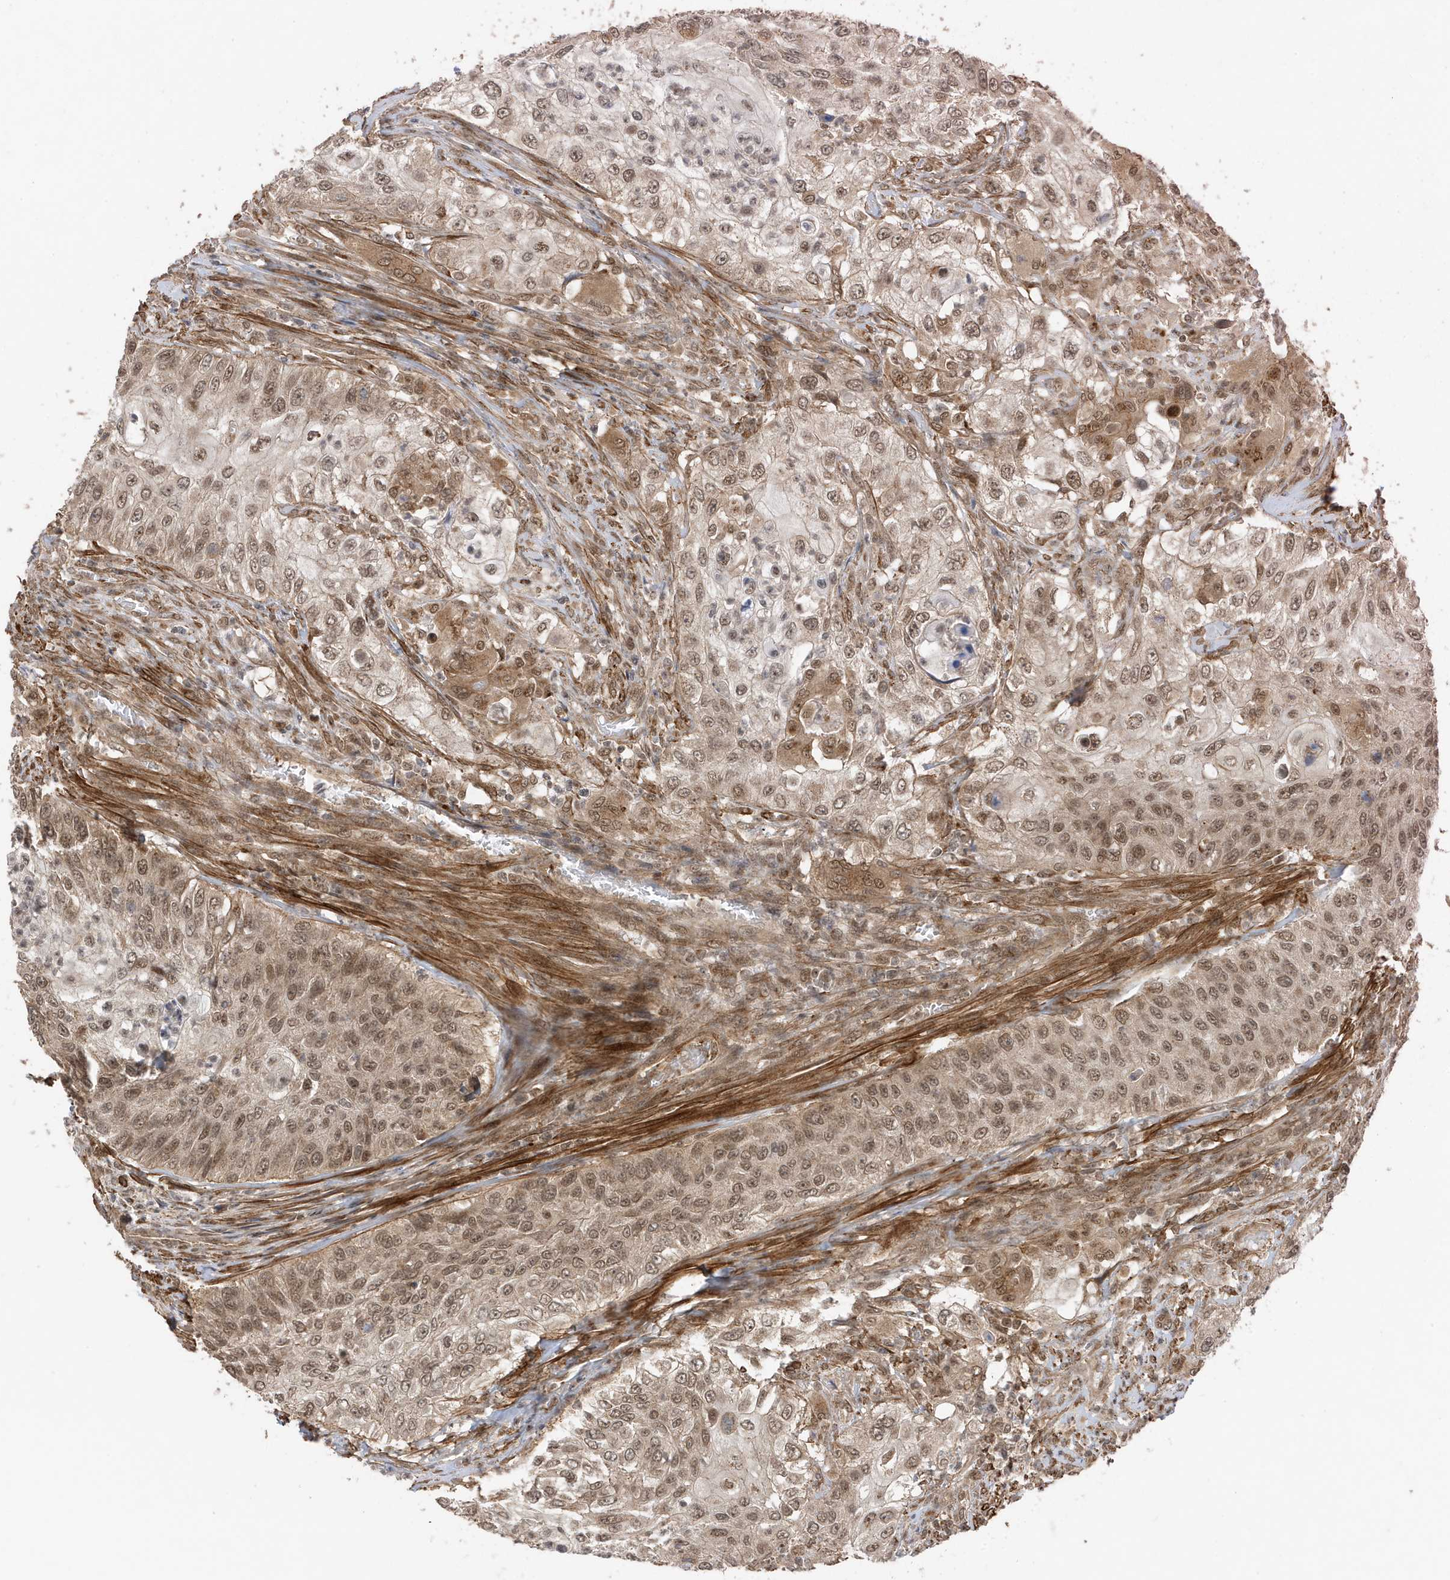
{"staining": {"intensity": "moderate", "quantity": "25%-75%", "location": "cytoplasmic/membranous,nuclear"}, "tissue": "urothelial cancer", "cell_type": "Tumor cells", "image_type": "cancer", "snomed": [{"axis": "morphology", "description": "Urothelial carcinoma, High grade"}, {"axis": "topography", "description": "Urinary bladder"}], "caption": "Immunohistochemistry of human urothelial cancer shows medium levels of moderate cytoplasmic/membranous and nuclear staining in about 25%-75% of tumor cells.", "gene": "MAST3", "patient": {"sex": "female", "age": 60}}